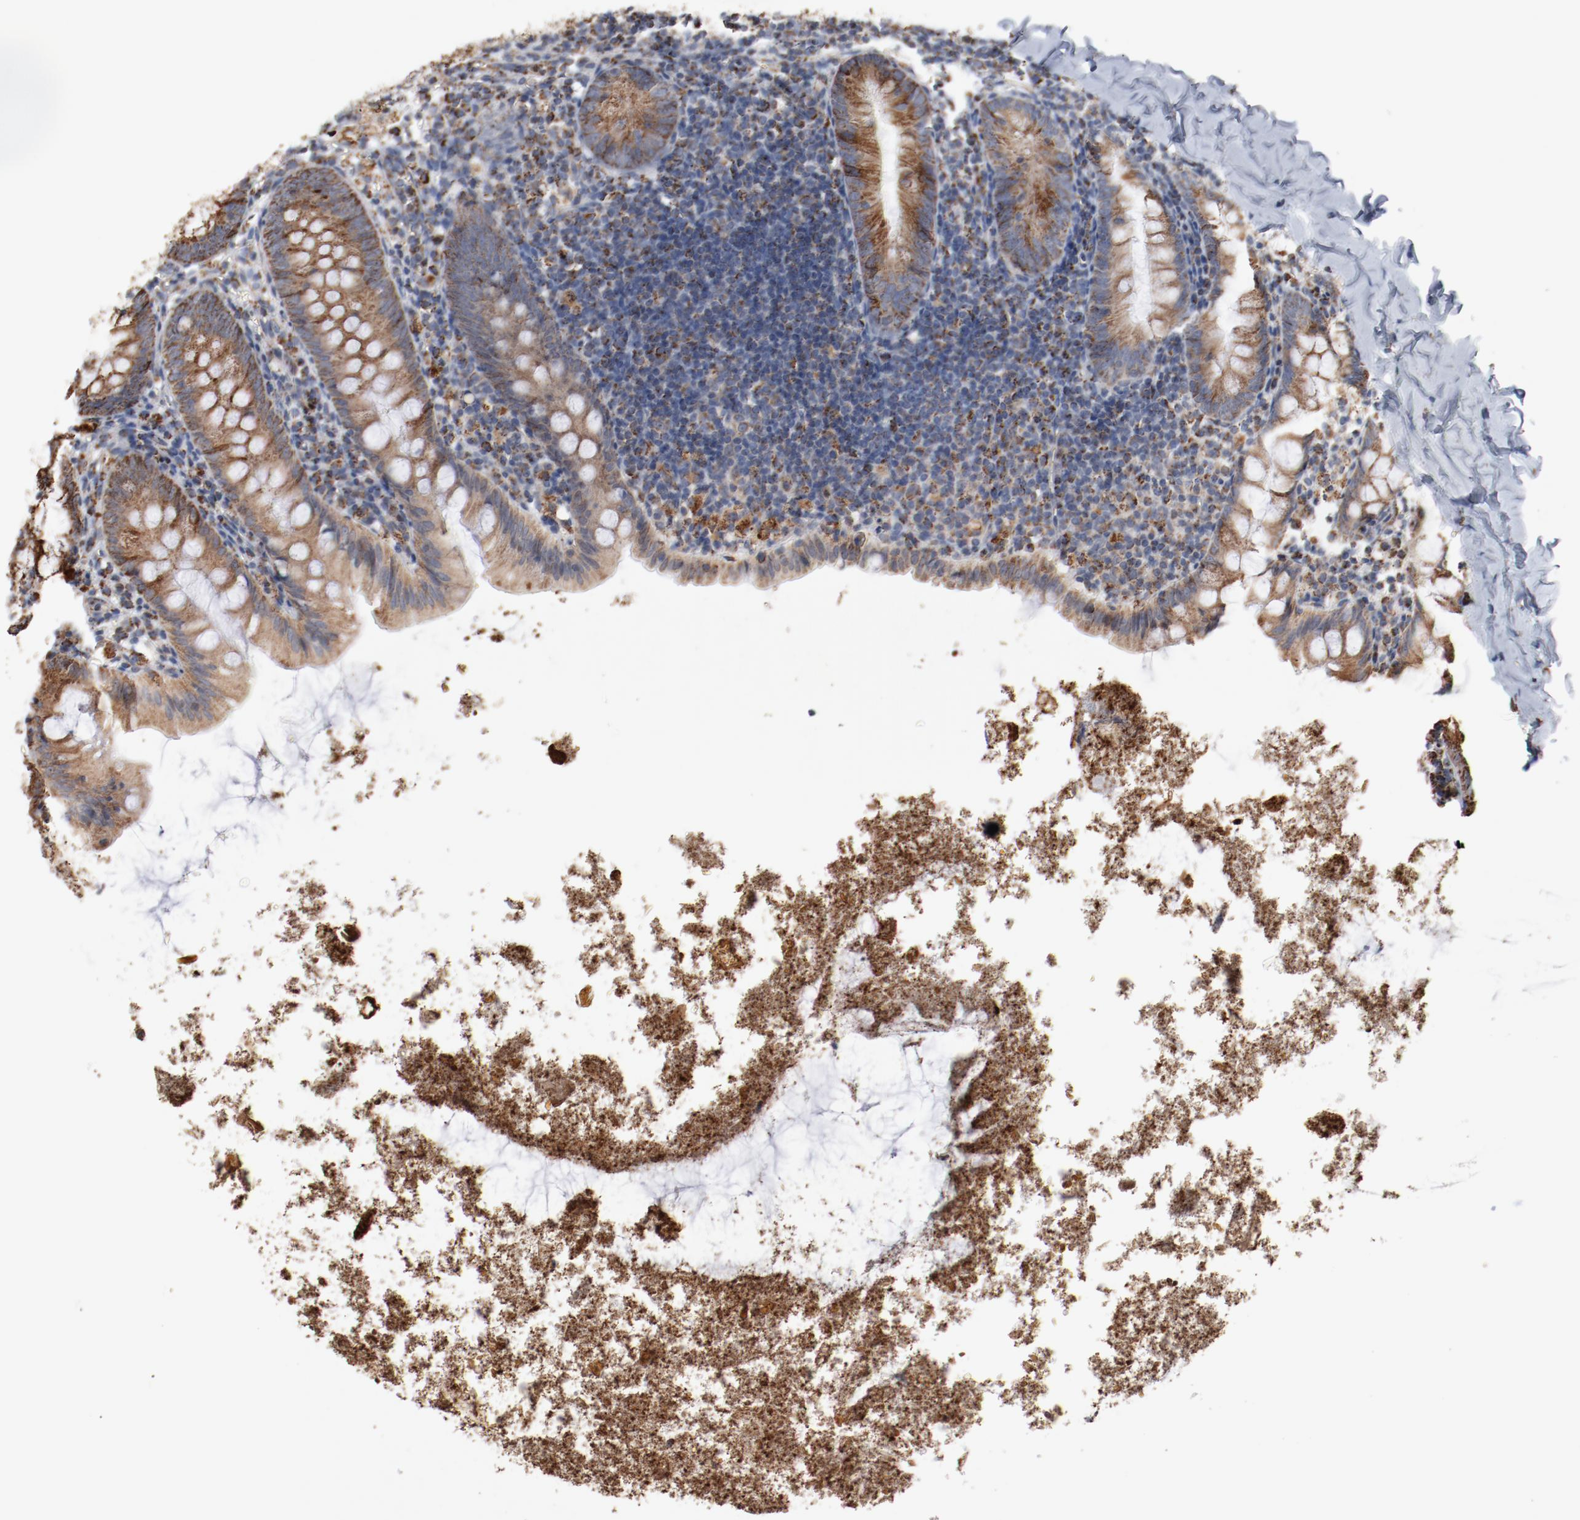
{"staining": {"intensity": "strong", "quantity": ">75%", "location": "cytoplasmic/membranous"}, "tissue": "appendix", "cell_type": "Glandular cells", "image_type": "normal", "snomed": [{"axis": "morphology", "description": "Normal tissue, NOS"}, {"axis": "topography", "description": "Appendix"}], "caption": "A high-resolution micrograph shows immunohistochemistry staining of unremarkable appendix, which displays strong cytoplasmic/membranous expression in approximately >75% of glandular cells.", "gene": "NDUFS4", "patient": {"sex": "female", "age": 9}}